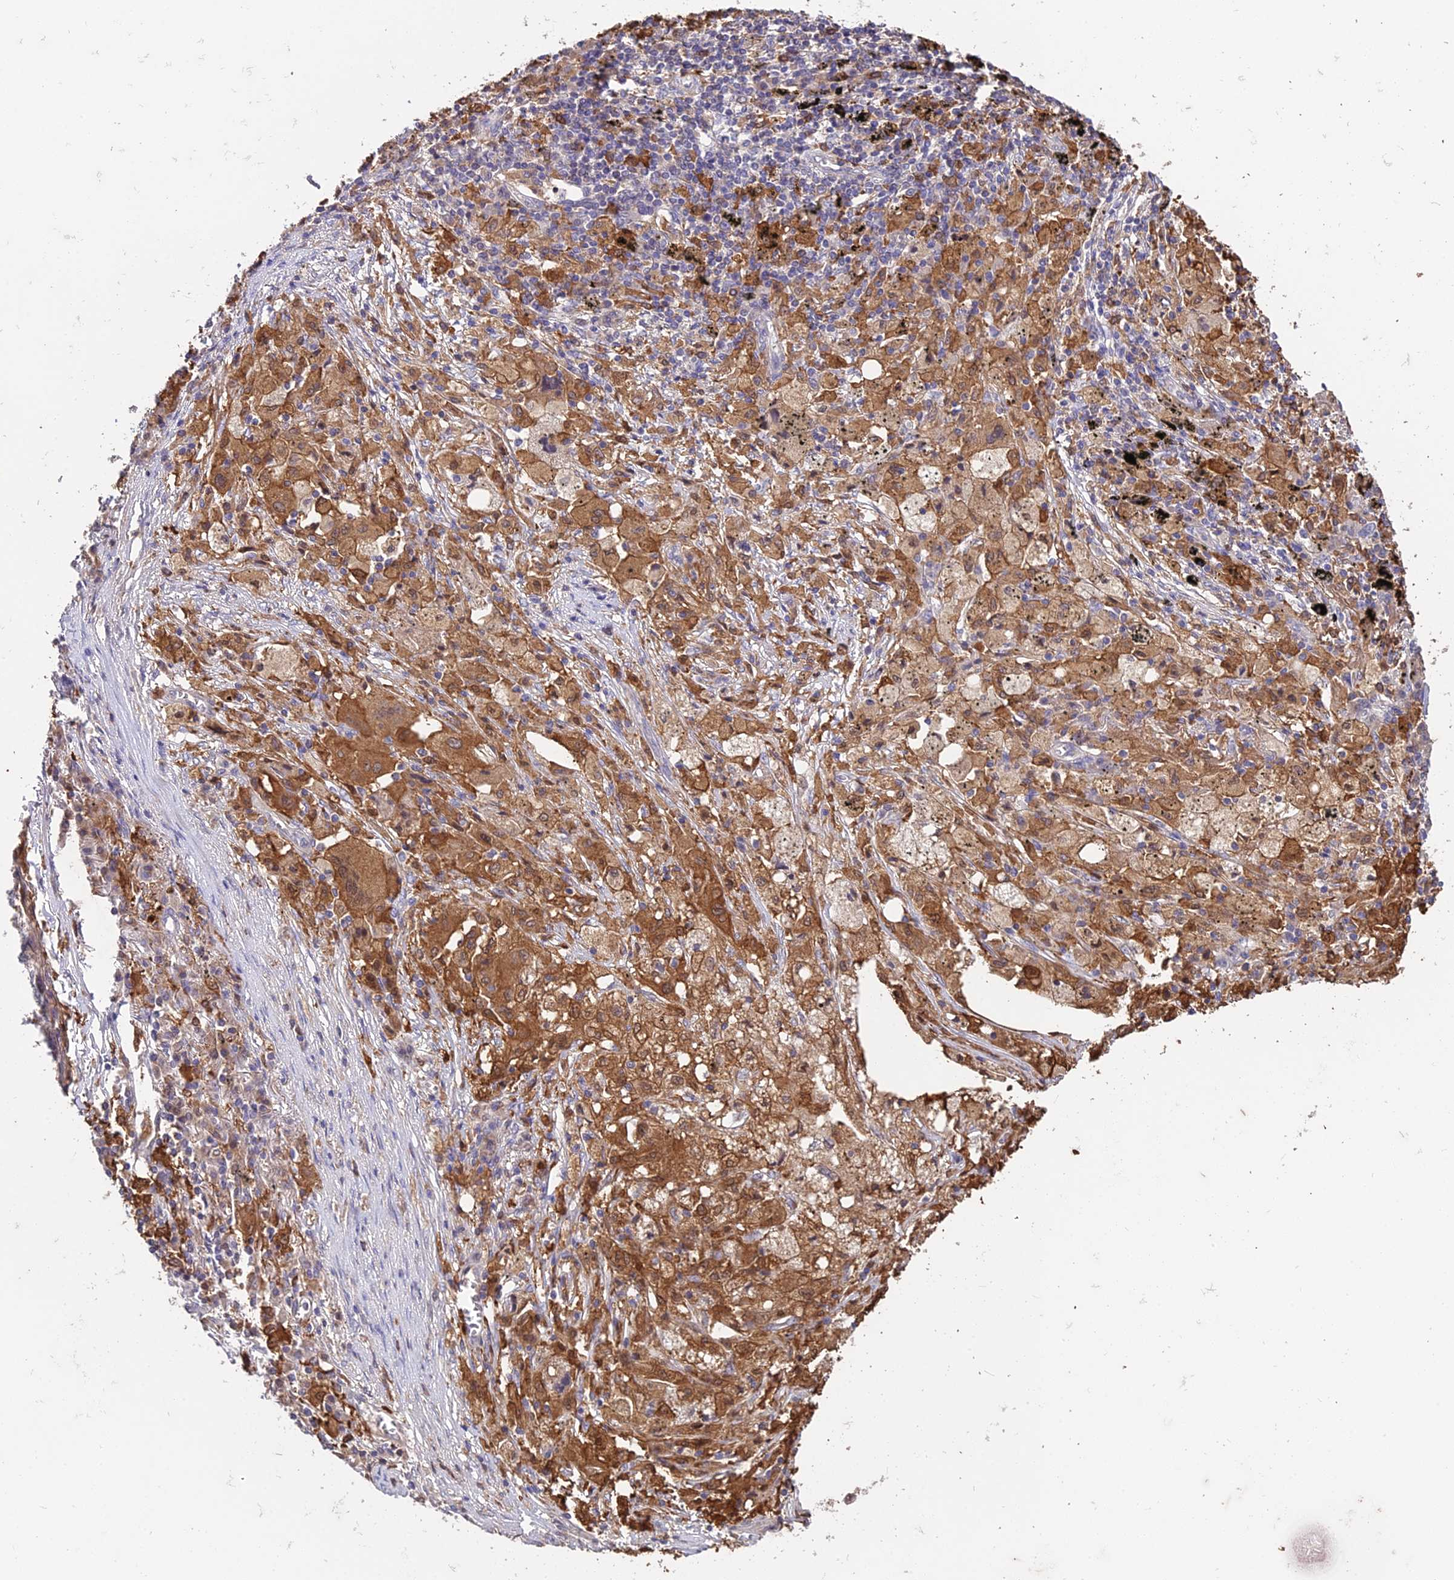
{"staining": {"intensity": "strong", "quantity": ">75%", "location": "cytoplasmic/membranous"}, "tissue": "lung cancer", "cell_type": "Tumor cells", "image_type": "cancer", "snomed": [{"axis": "morphology", "description": "Squamous cell carcinoma, NOS"}, {"axis": "topography", "description": "Lung"}], "caption": "Lung cancer stained with a brown dye displays strong cytoplasmic/membranous positive expression in approximately >75% of tumor cells.", "gene": "FBP1", "patient": {"sex": "female", "age": 63}}